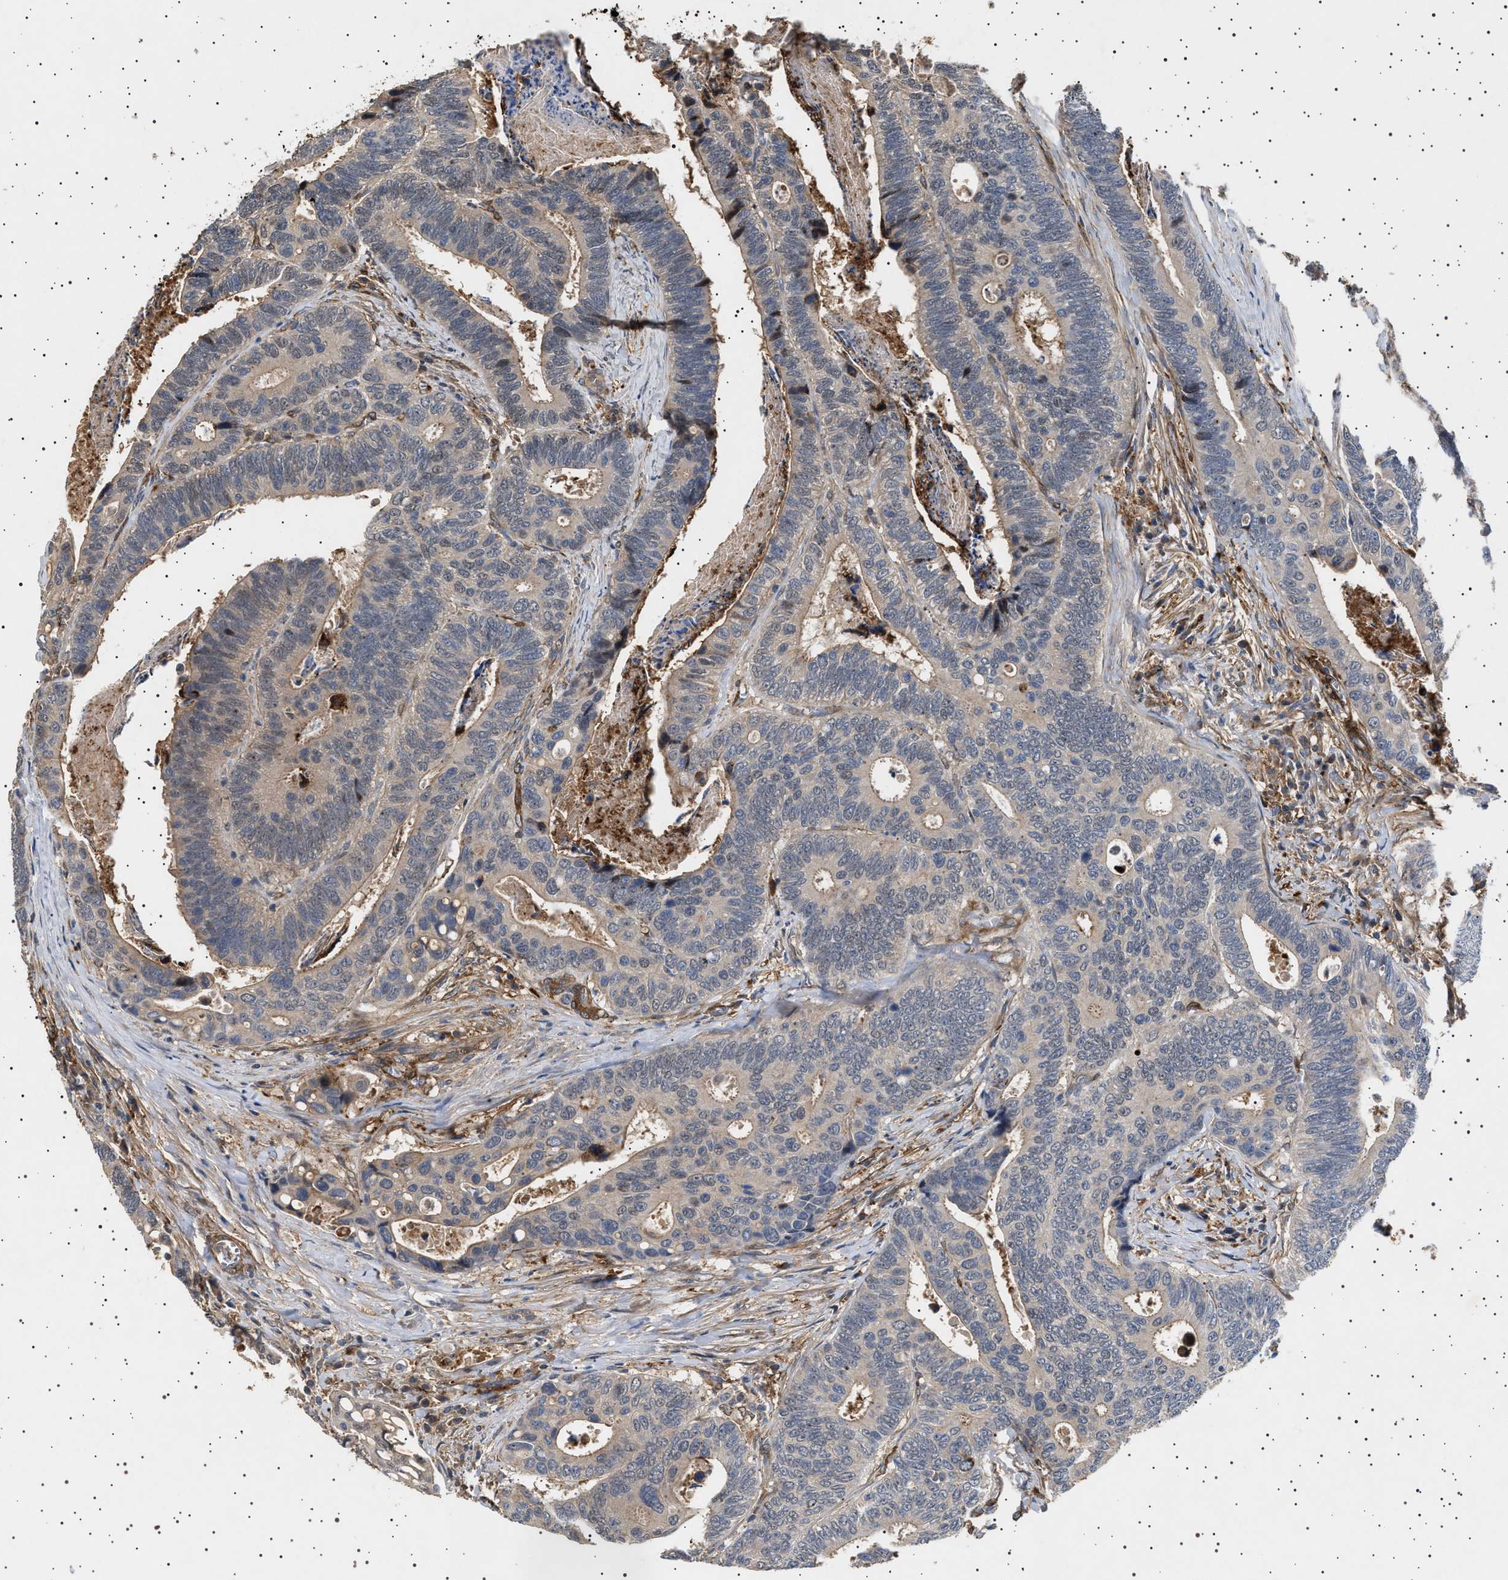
{"staining": {"intensity": "weak", "quantity": "<25%", "location": "cytoplasmic/membranous"}, "tissue": "colorectal cancer", "cell_type": "Tumor cells", "image_type": "cancer", "snomed": [{"axis": "morphology", "description": "Inflammation, NOS"}, {"axis": "morphology", "description": "Adenocarcinoma, NOS"}, {"axis": "topography", "description": "Colon"}], "caption": "Tumor cells show no significant protein staining in colorectal adenocarcinoma.", "gene": "GUCY1B1", "patient": {"sex": "male", "age": 72}}